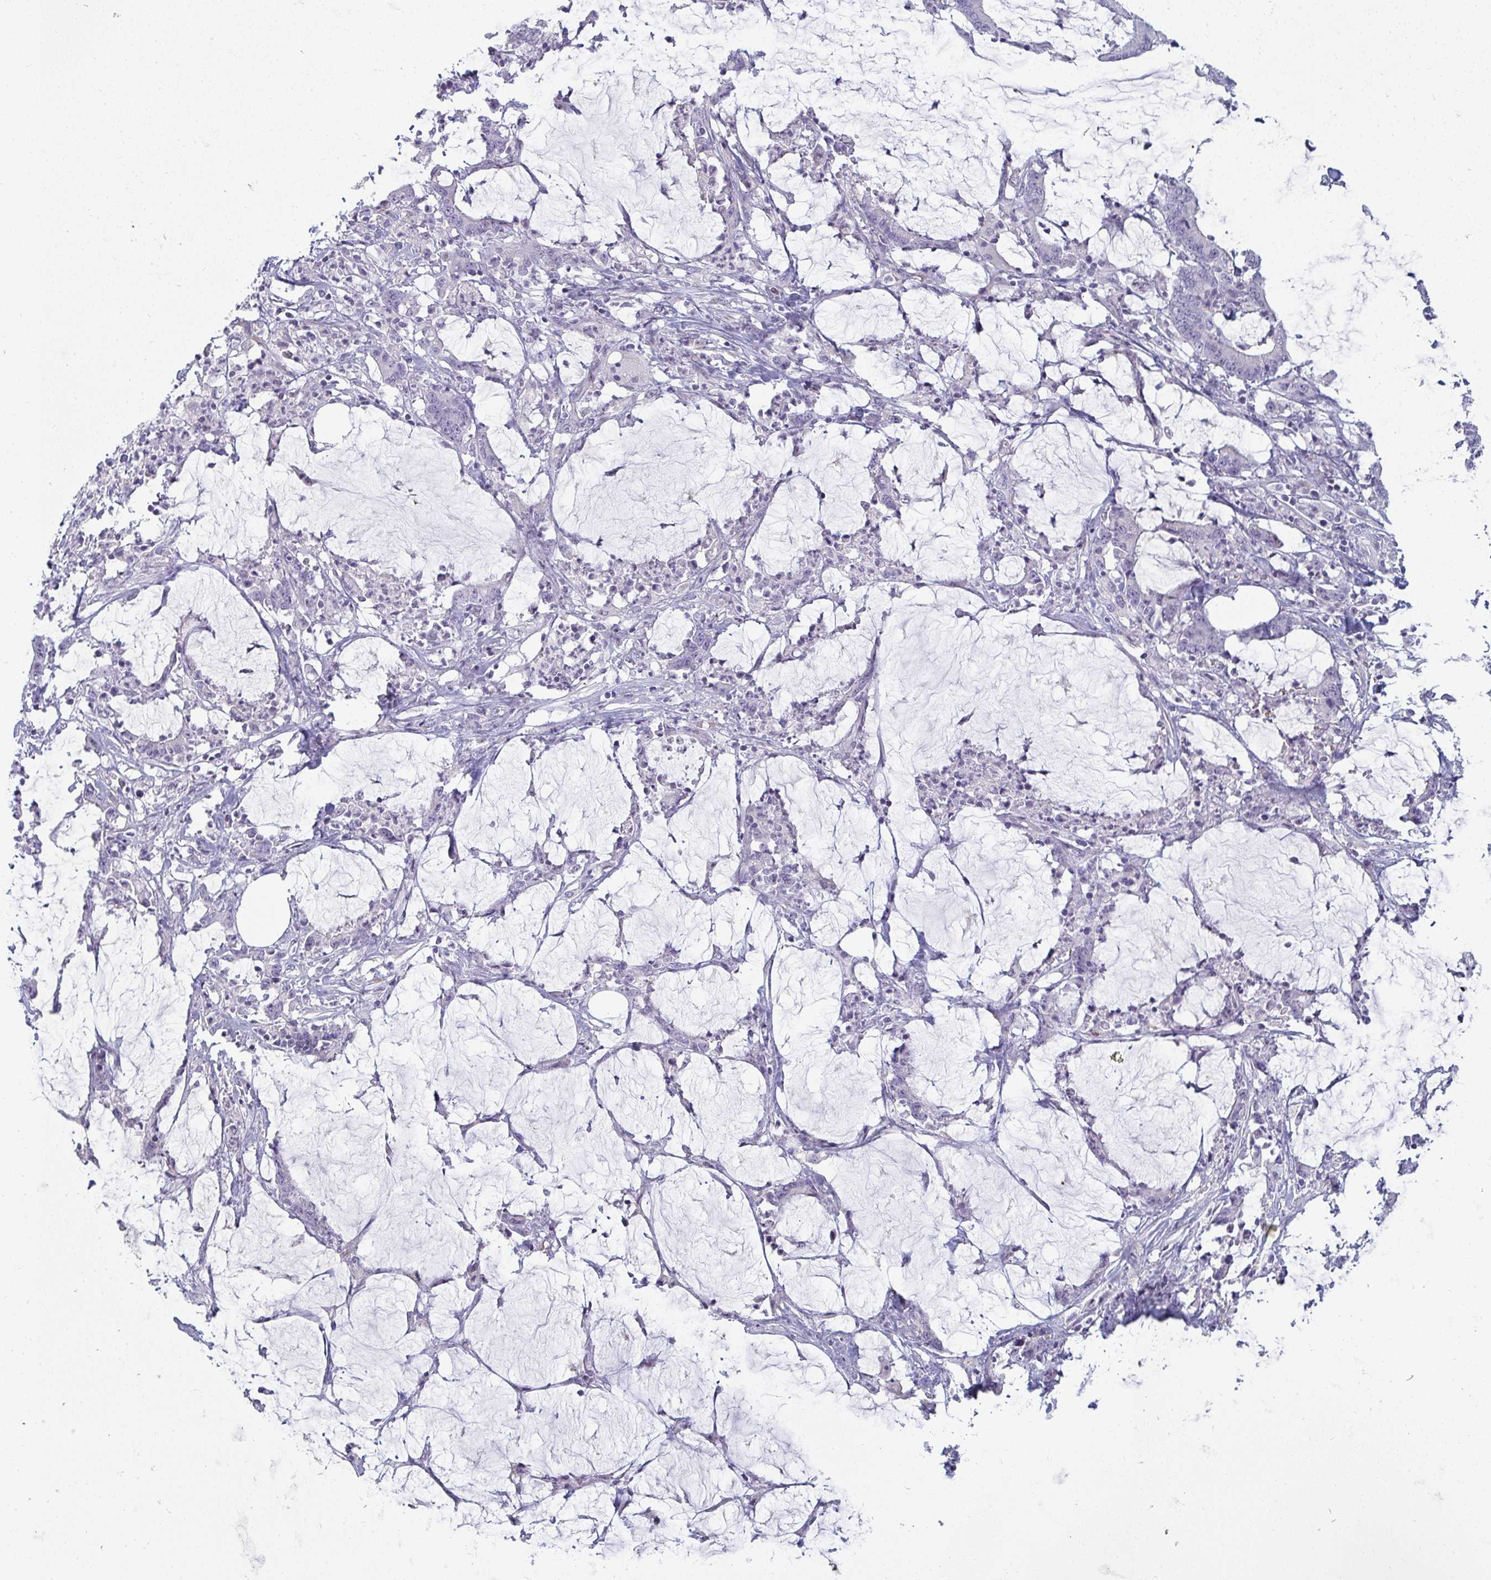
{"staining": {"intensity": "negative", "quantity": "none", "location": "none"}, "tissue": "stomach cancer", "cell_type": "Tumor cells", "image_type": "cancer", "snomed": [{"axis": "morphology", "description": "Adenocarcinoma, NOS"}, {"axis": "topography", "description": "Stomach, upper"}], "caption": "Histopathology image shows no protein staining in tumor cells of stomach cancer tissue. Nuclei are stained in blue.", "gene": "SHB", "patient": {"sex": "male", "age": 68}}